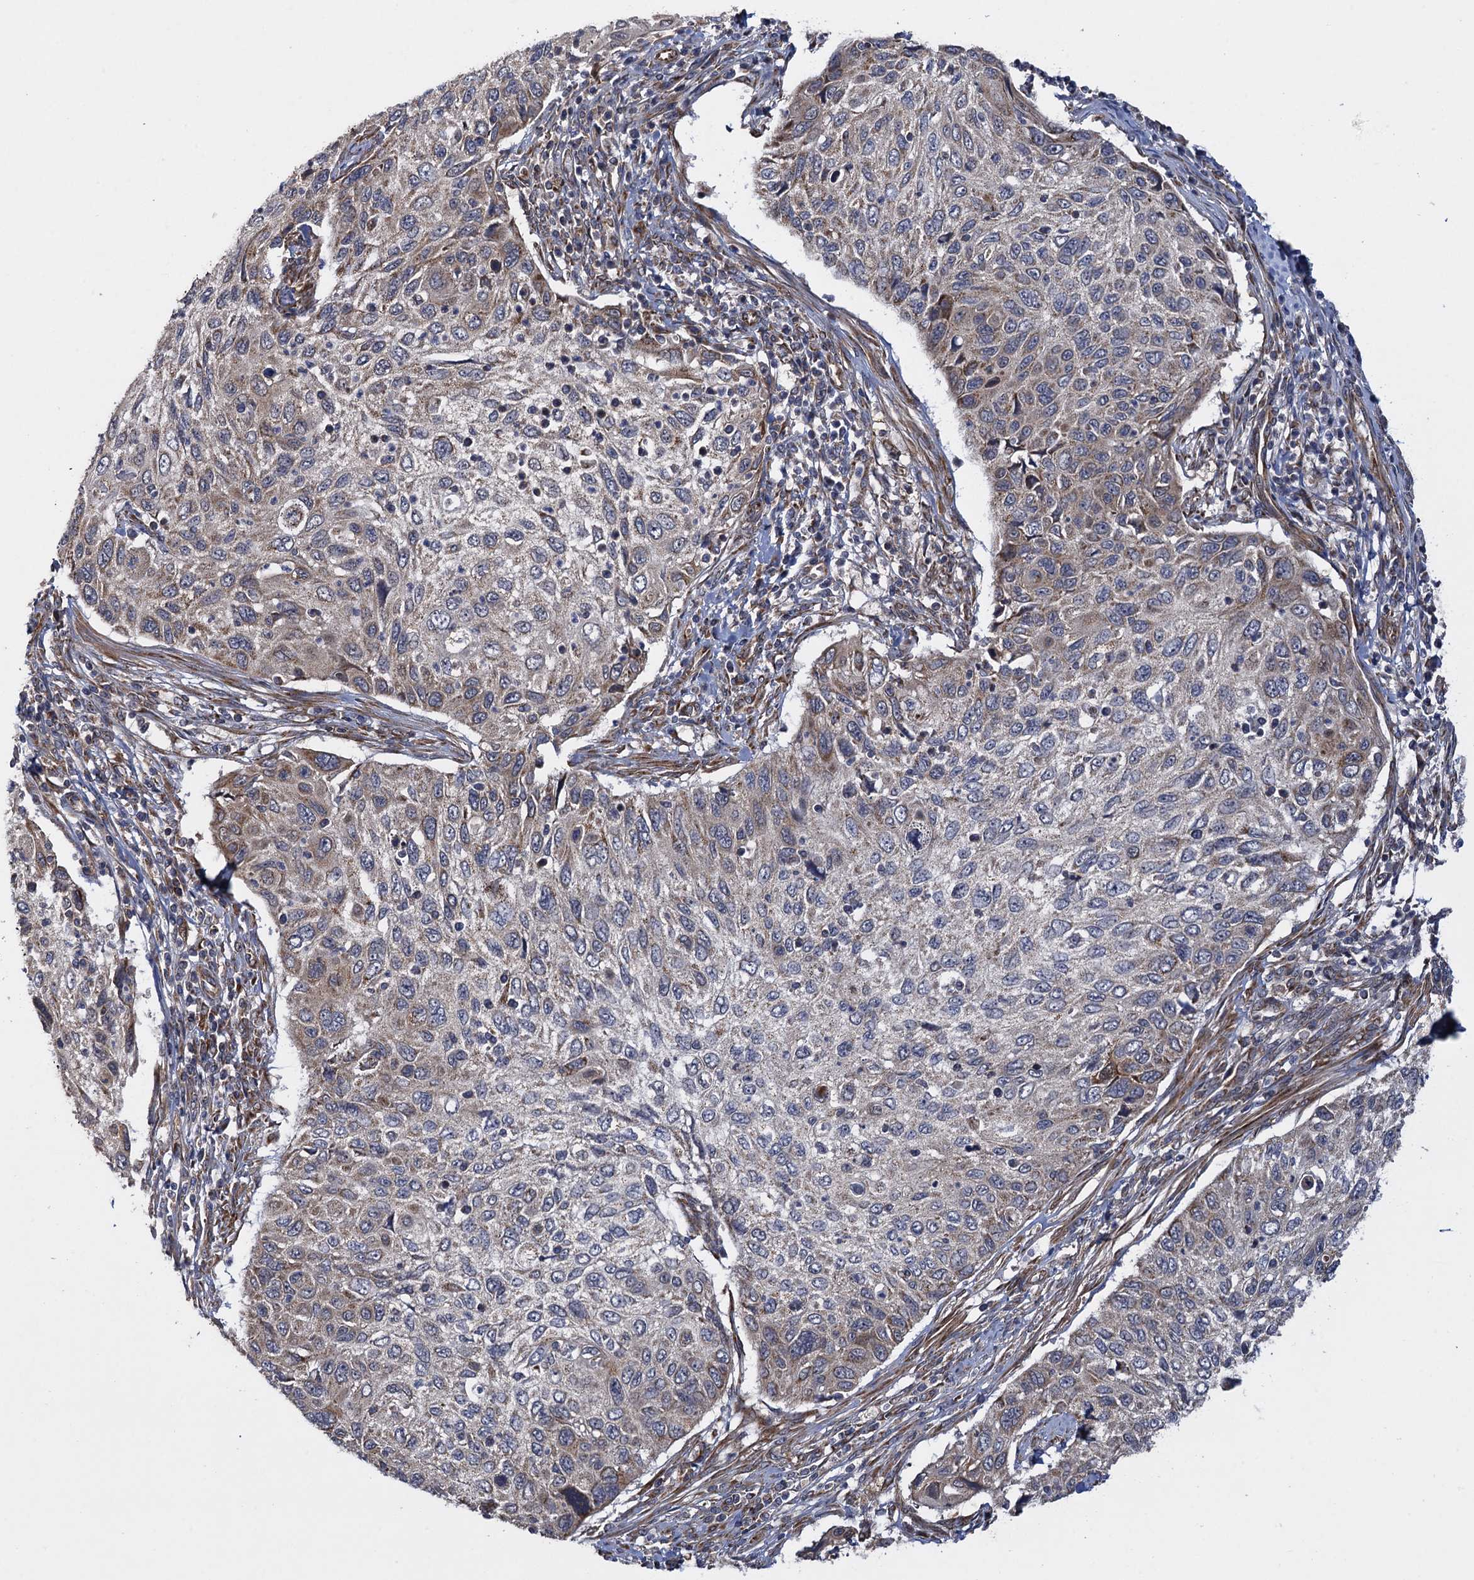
{"staining": {"intensity": "moderate", "quantity": "<25%", "location": "cytoplasmic/membranous,nuclear"}, "tissue": "cervical cancer", "cell_type": "Tumor cells", "image_type": "cancer", "snomed": [{"axis": "morphology", "description": "Squamous cell carcinoma, NOS"}, {"axis": "topography", "description": "Cervix"}], "caption": "Human squamous cell carcinoma (cervical) stained with a protein marker reveals moderate staining in tumor cells.", "gene": "HAUS1", "patient": {"sex": "female", "age": 70}}